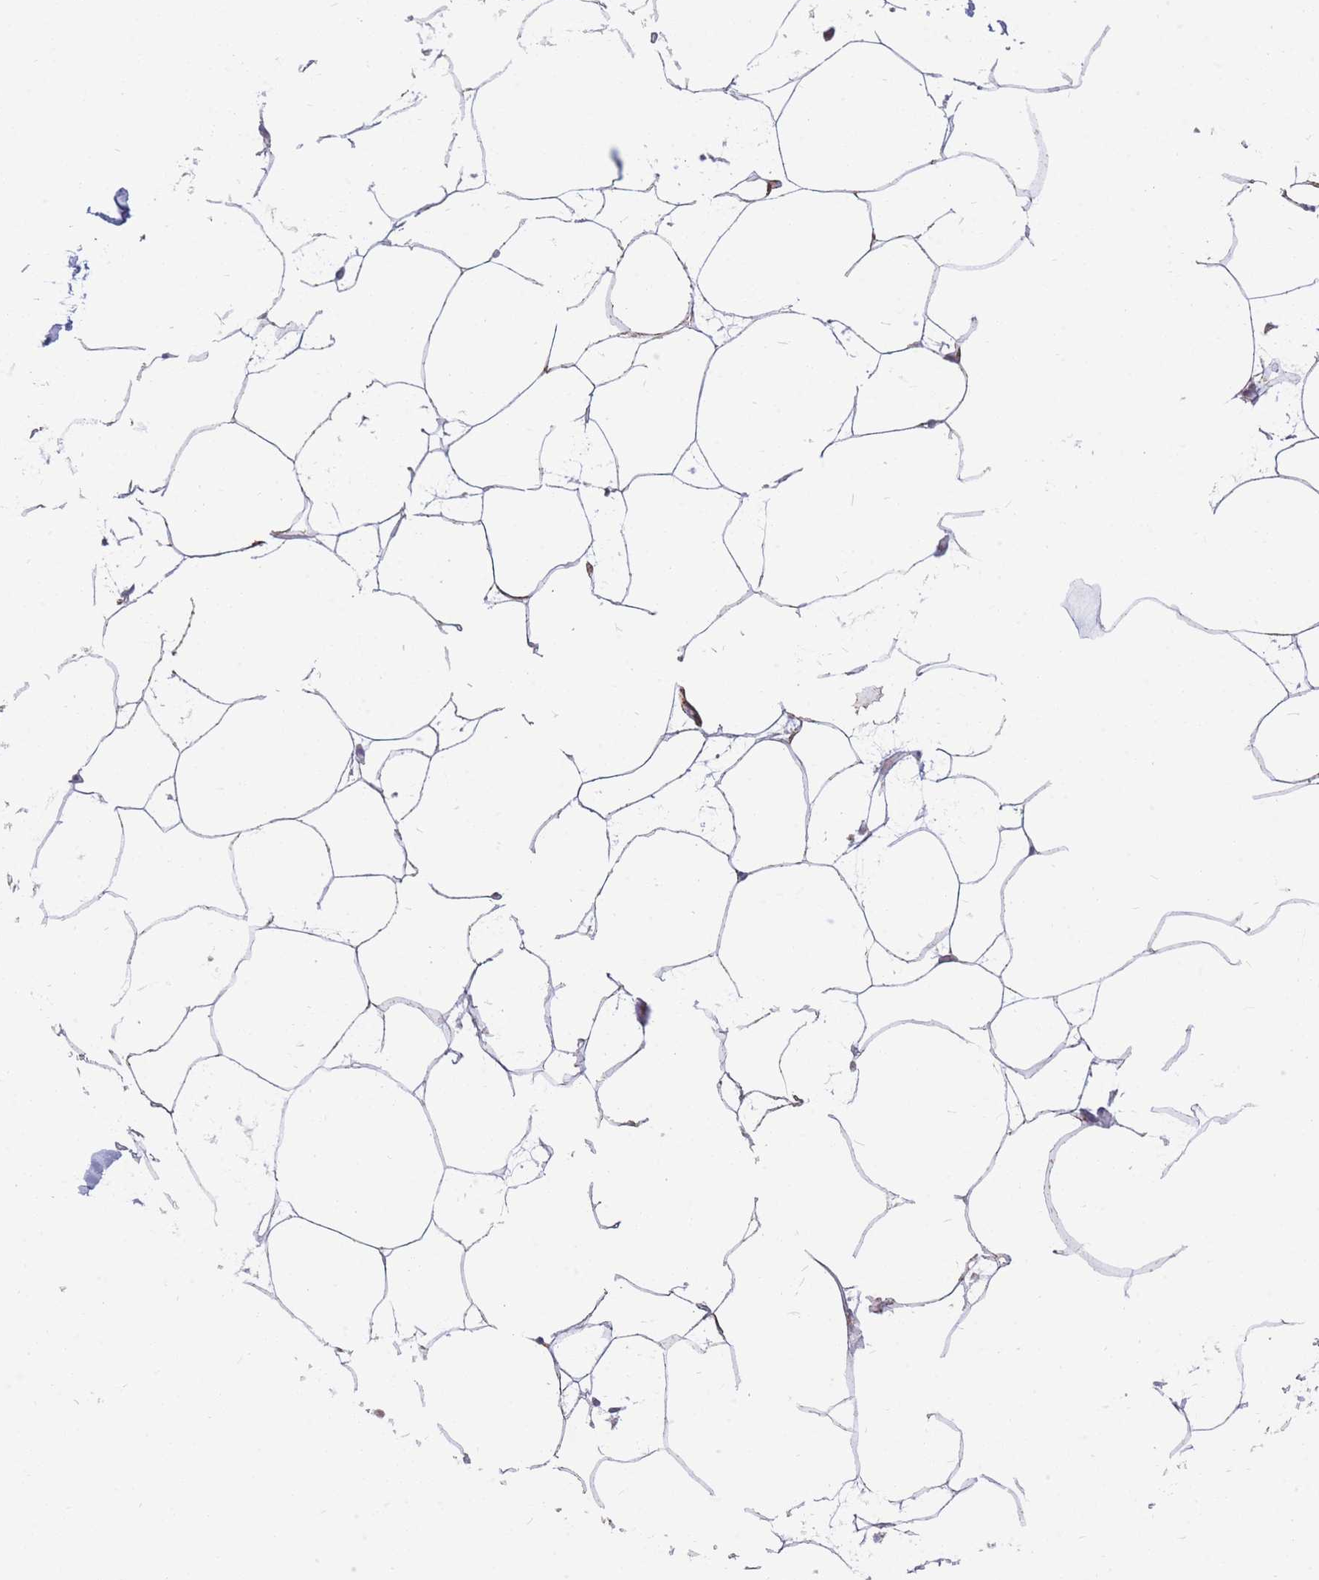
{"staining": {"intensity": "negative", "quantity": "none", "location": "none"}, "tissue": "adipose tissue", "cell_type": "Adipocytes", "image_type": "normal", "snomed": [{"axis": "morphology", "description": "Normal tissue, NOS"}, {"axis": "topography", "description": "Adipose tissue"}], "caption": "There is no significant positivity in adipocytes of adipose tissue. Nuclei are stained in blue.", "gene": "HSPE1", "patient": {"sex": "female", "age": 37}}